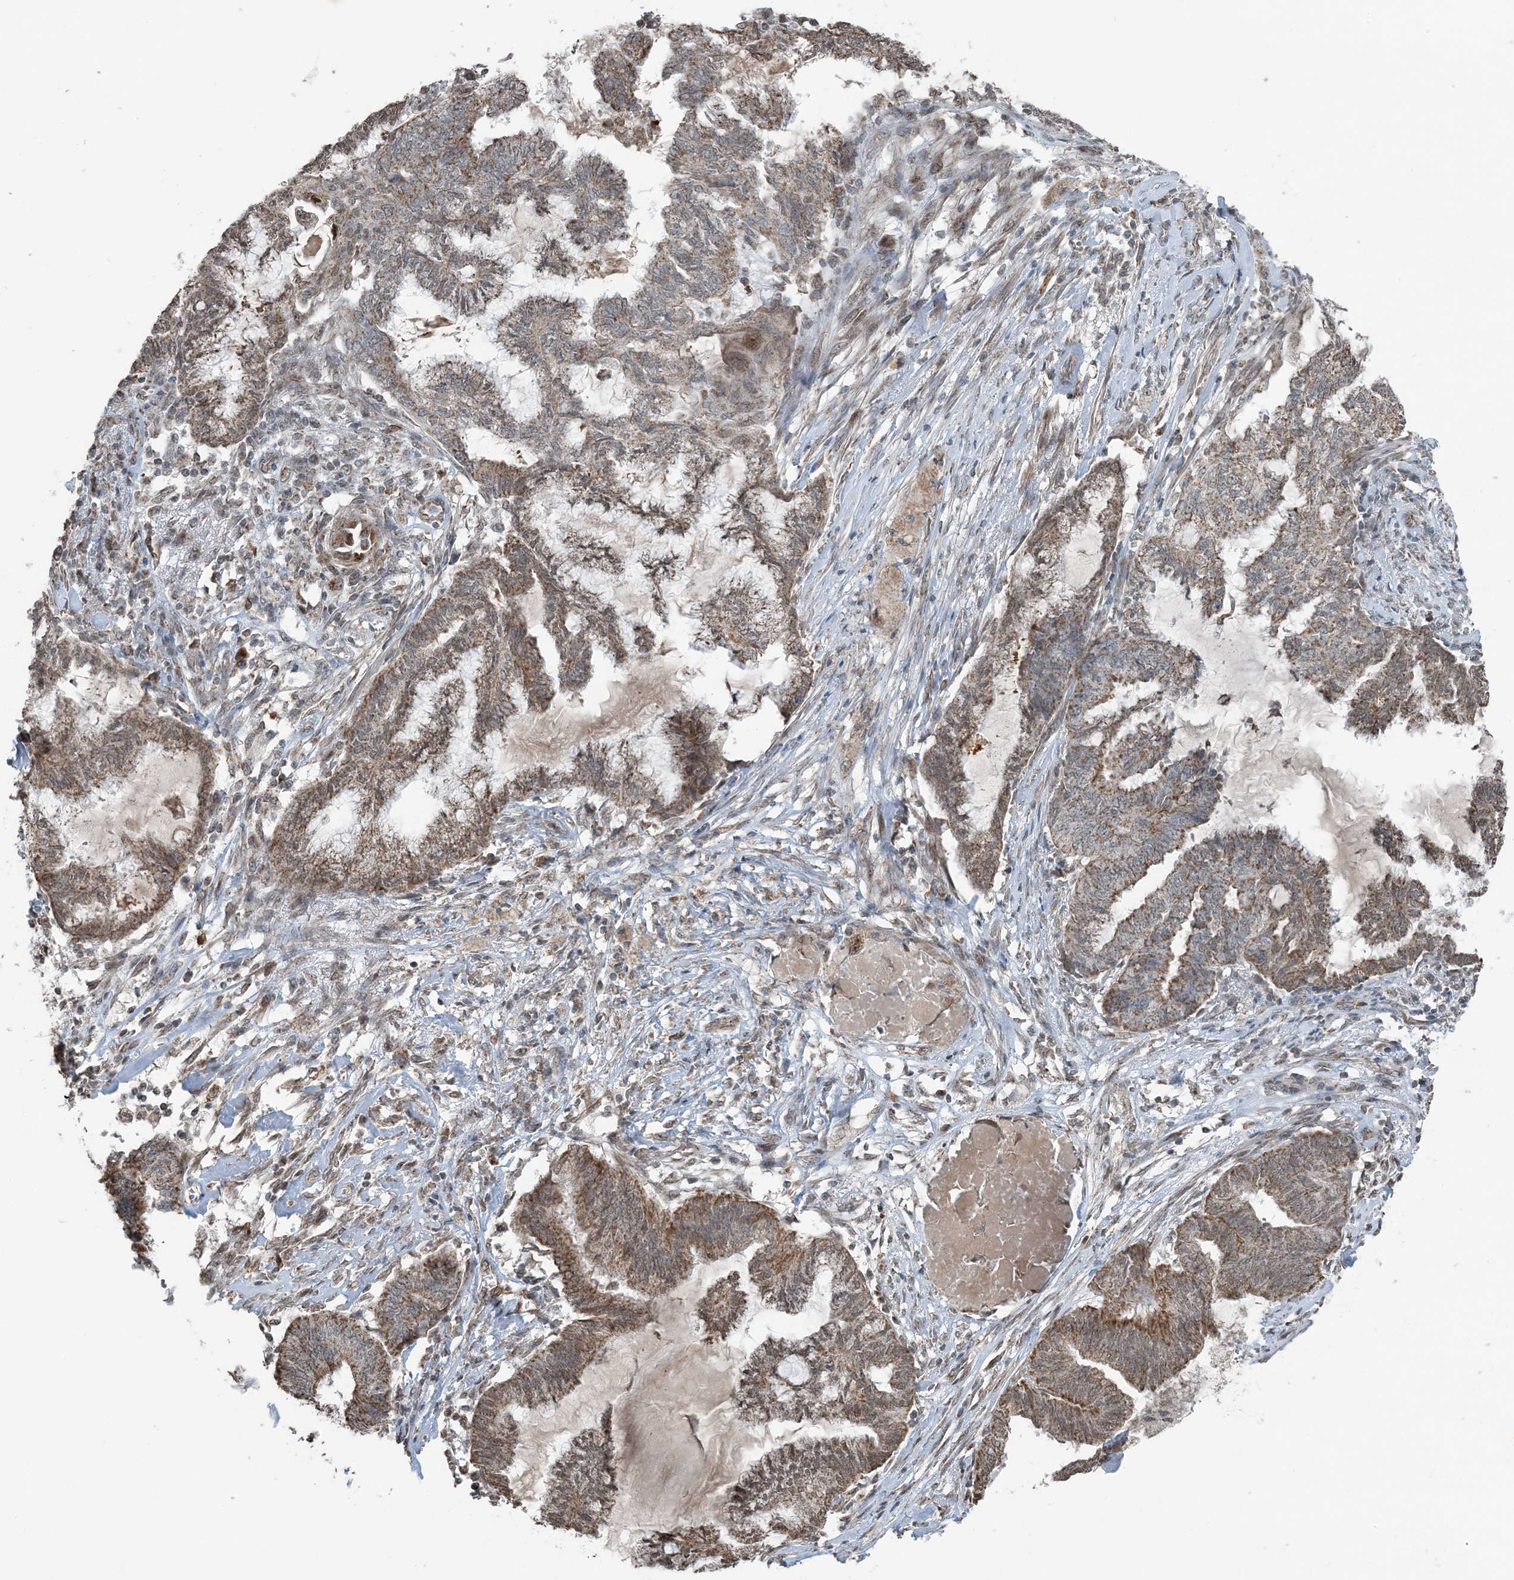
{"staining": {"intensity": "moderate", "quantity": ">75%", "location": "cytoplasmic/membranous"}, "tissue": "endometrial cancer", "cell_type": "Tumor cells", "image_type": "cancer", "snomed": [{"axis": "morphology", "description": "Adenocarcinoma, NOS"}, {"axis": "topography", "description": "Endometrium"}], "caption": "Protein positivity by immunohistochemistry (IHC) displays moderate cytoplasmic/membranous expression in about >75% of tumor cells in endometrial adenocarcinoma.", "gene": "PILRB", "patient": {"sex": "female", "age": 86}}